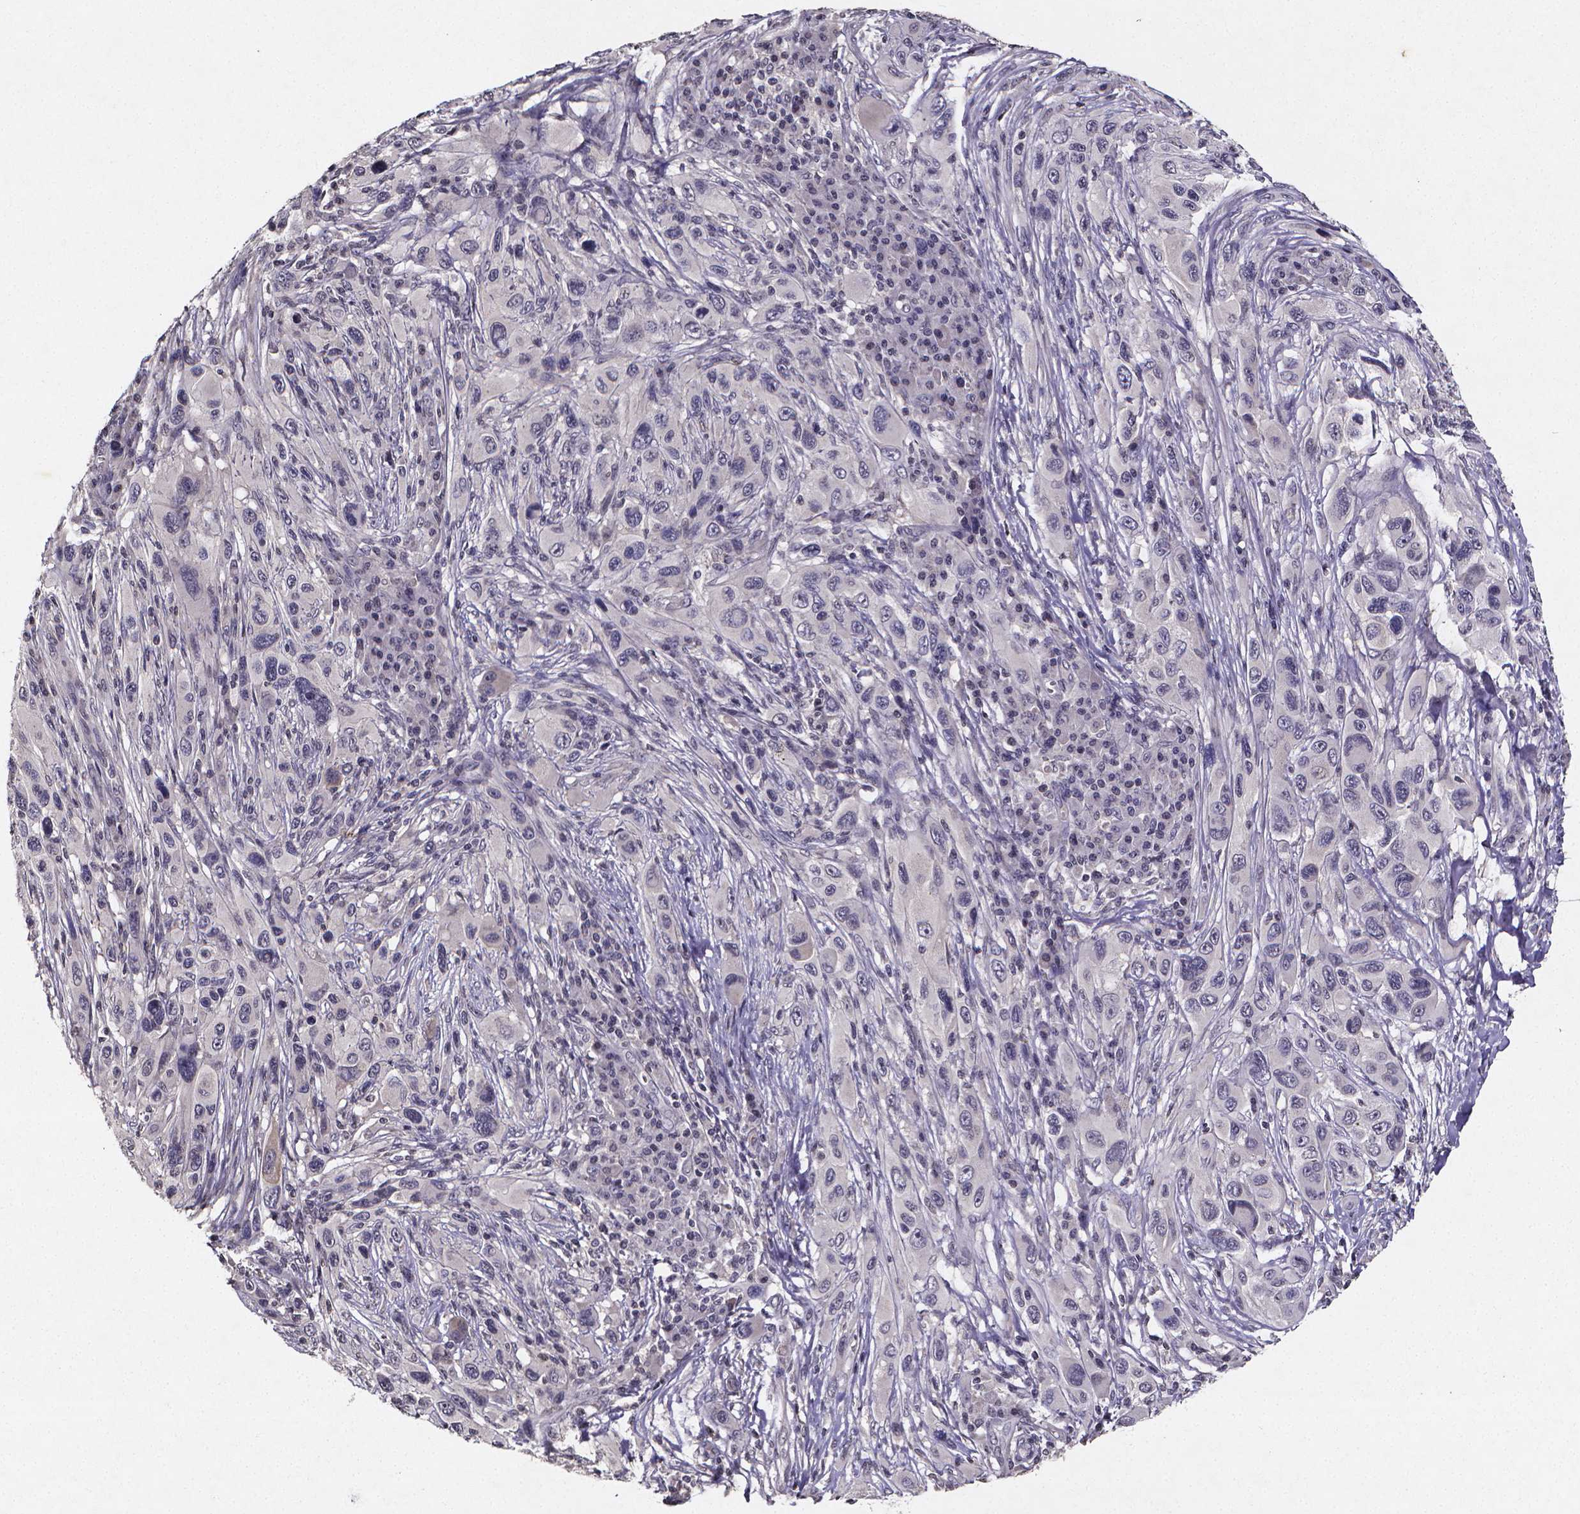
{"staining": {"intensity": "negative", "quantity": "none", "location": "none"}, "tissue": "melanoma", "cell_type": "Tumor cells", "image_type": "cancer", "snomed": [{"axis": "morphology", "description": "Malignant melanoma, NOS"}, {"axis": "topography", "description": "Skin"}], "caption": "Immunohistochemistry of human malignant melanoma exhibits no positivity in tumor cells.", "gene": "TP73", "patient": {"sex": "male", "age": 53}}